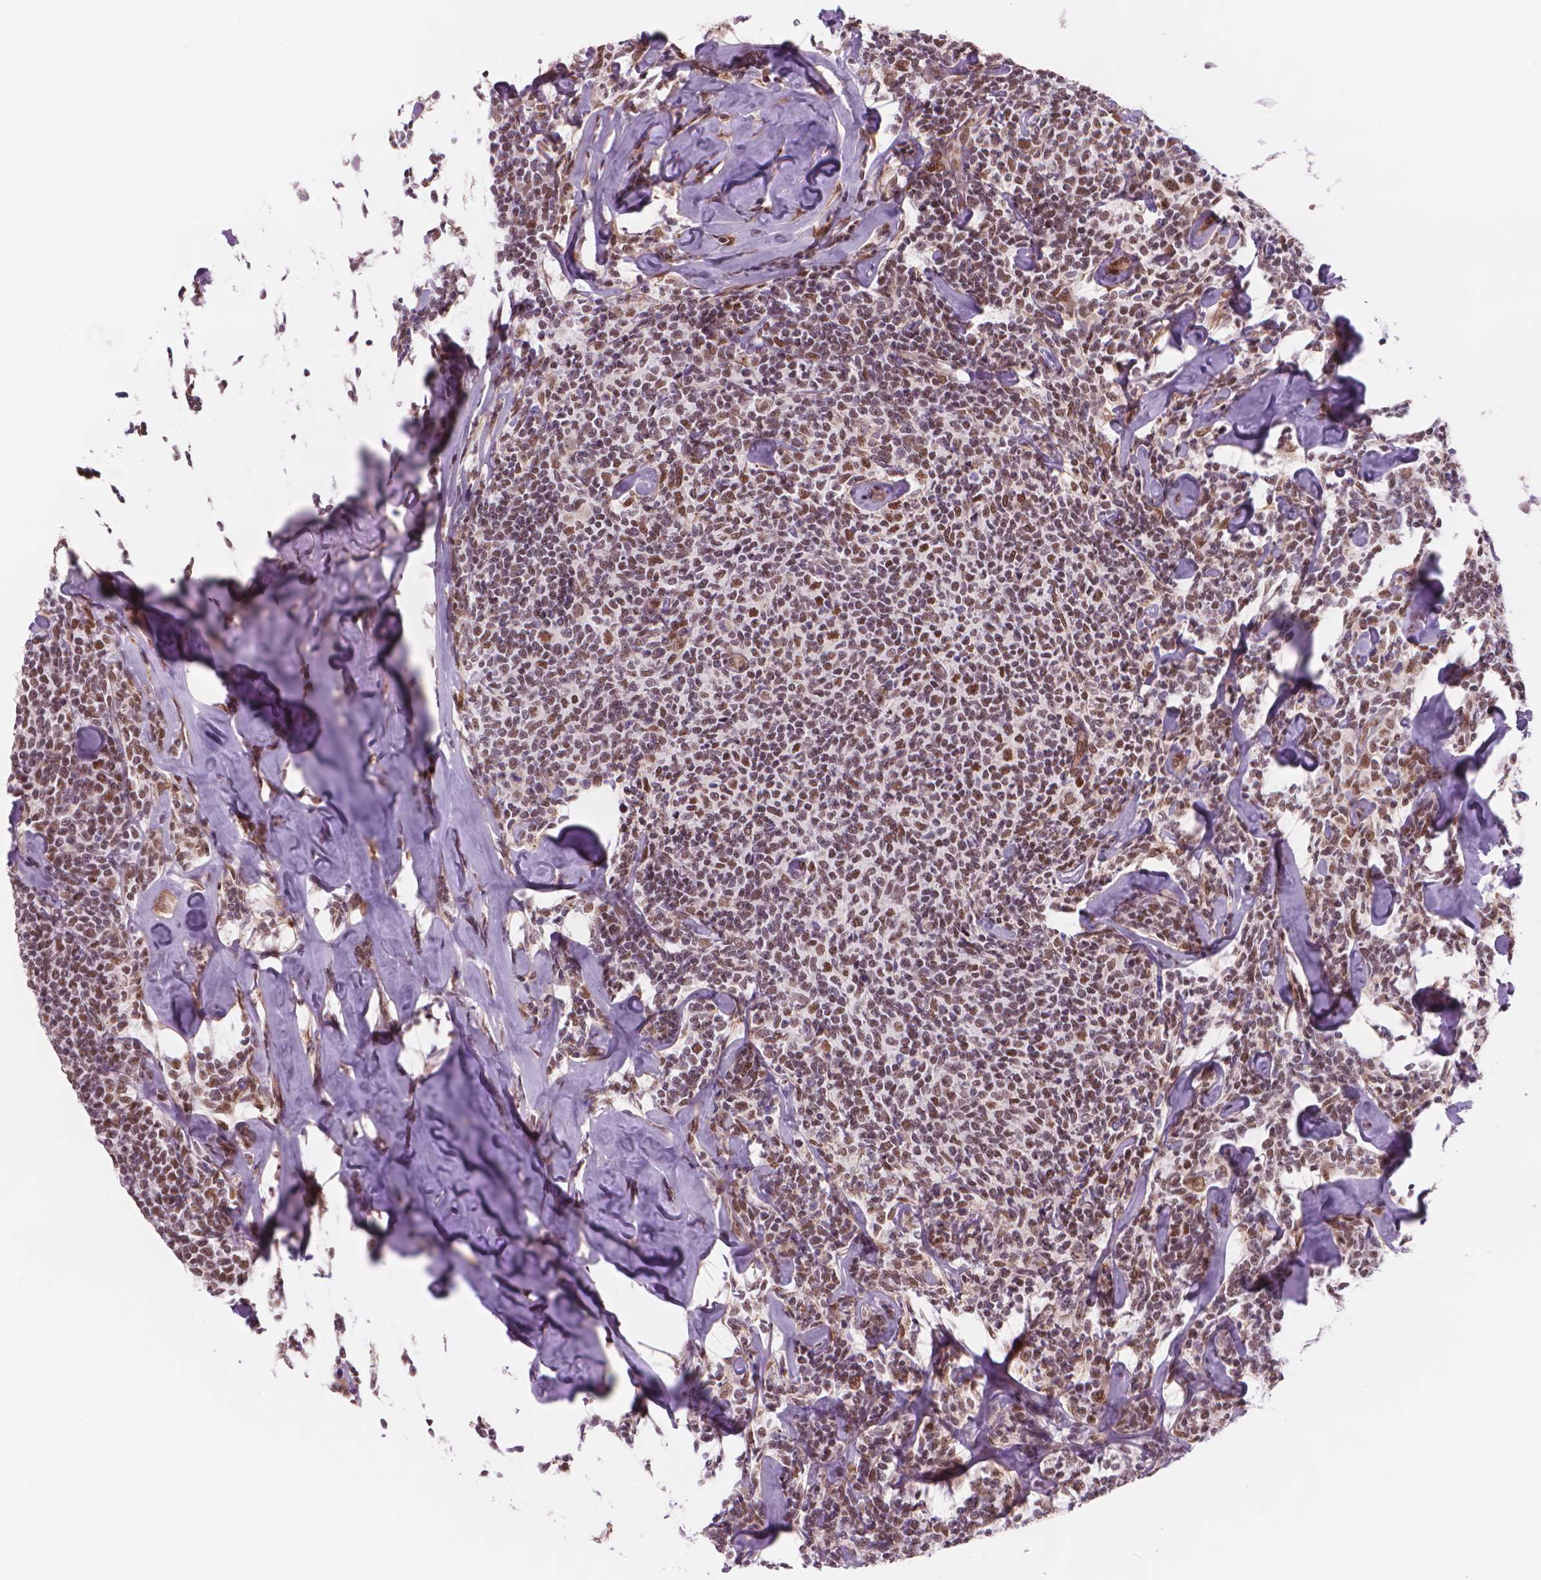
{"staining": {"intensity": "moderate", "quantity": "<25%", "location": "nuclear"}, "tissue": "lymphoma", "cell_type": "Tumor cells", "image_type": "cancer", "snomed": [{"axis": "morphology", "description": "Malignant lymphoma, non-Hodgkin's type, Low grade"}, {"axis": "topography", "description": "Lymph node"}], "caption": "Immunohistochemical staining of low-grade malignant lymphoma, non-Hodgkin's type demonstrates low levels of moderate nuclear positivity in approximately <25% of tumor cells.", "gene": "POLR3D", "patient": {"sex": "female", "age": 56}}